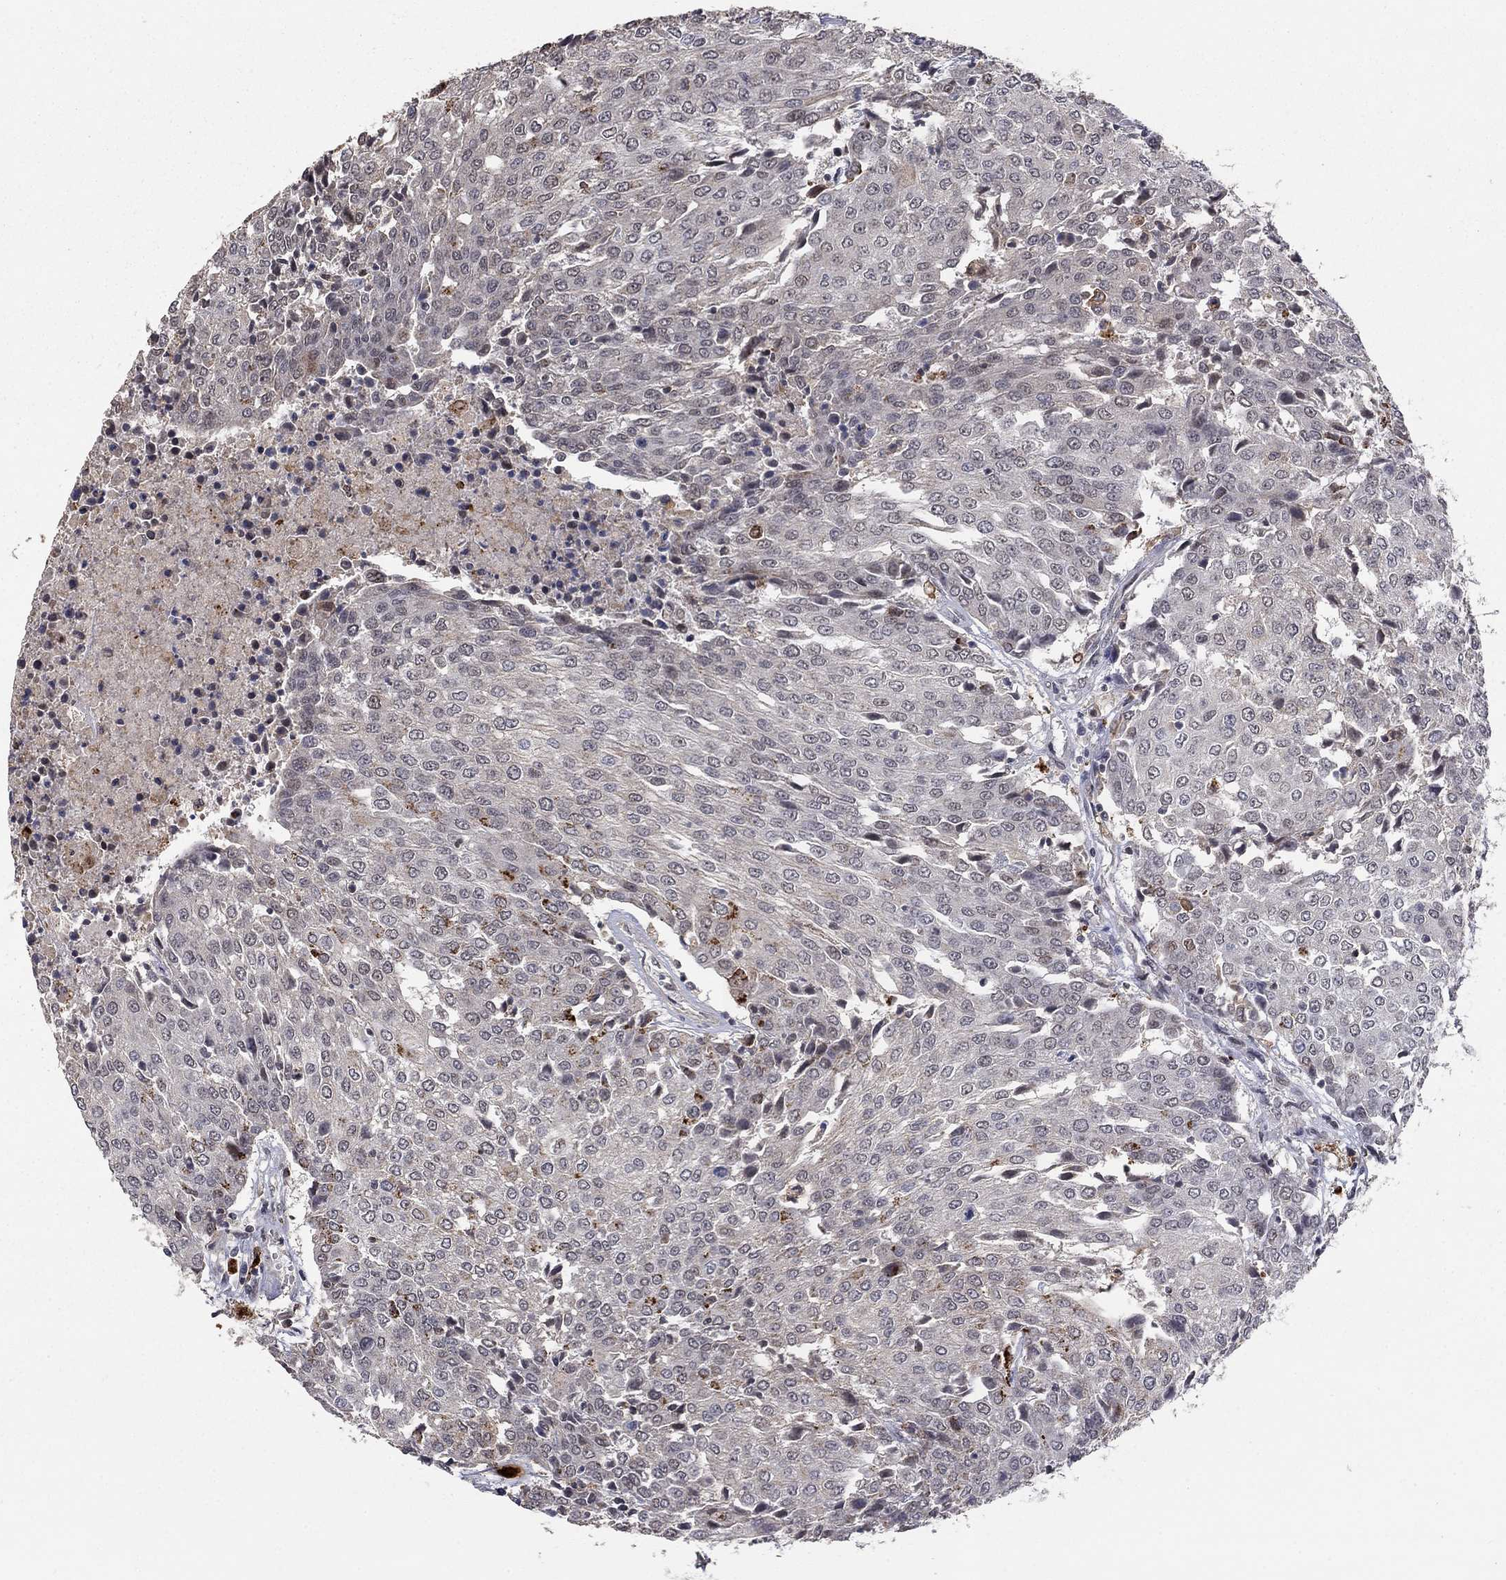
{"staining": {"intensity": "negative", "quantity": "none", "location": "none"}, "tissue": "urothelial cancer", "cell_type": "Tumor cells", "image_type": "cancer", "snomed": [{"axis": "morphology", "description": "Urothelial carcinoma, High grade"}, {"axis": "topography", "description": "Urinary bladder"}], "caption": "Image shows no significant protein positivity in tumor cells of urothelial carcinoma (high-grade).", "gene": "GRIA3", "patient": {"sex": "female", "age": 85}}